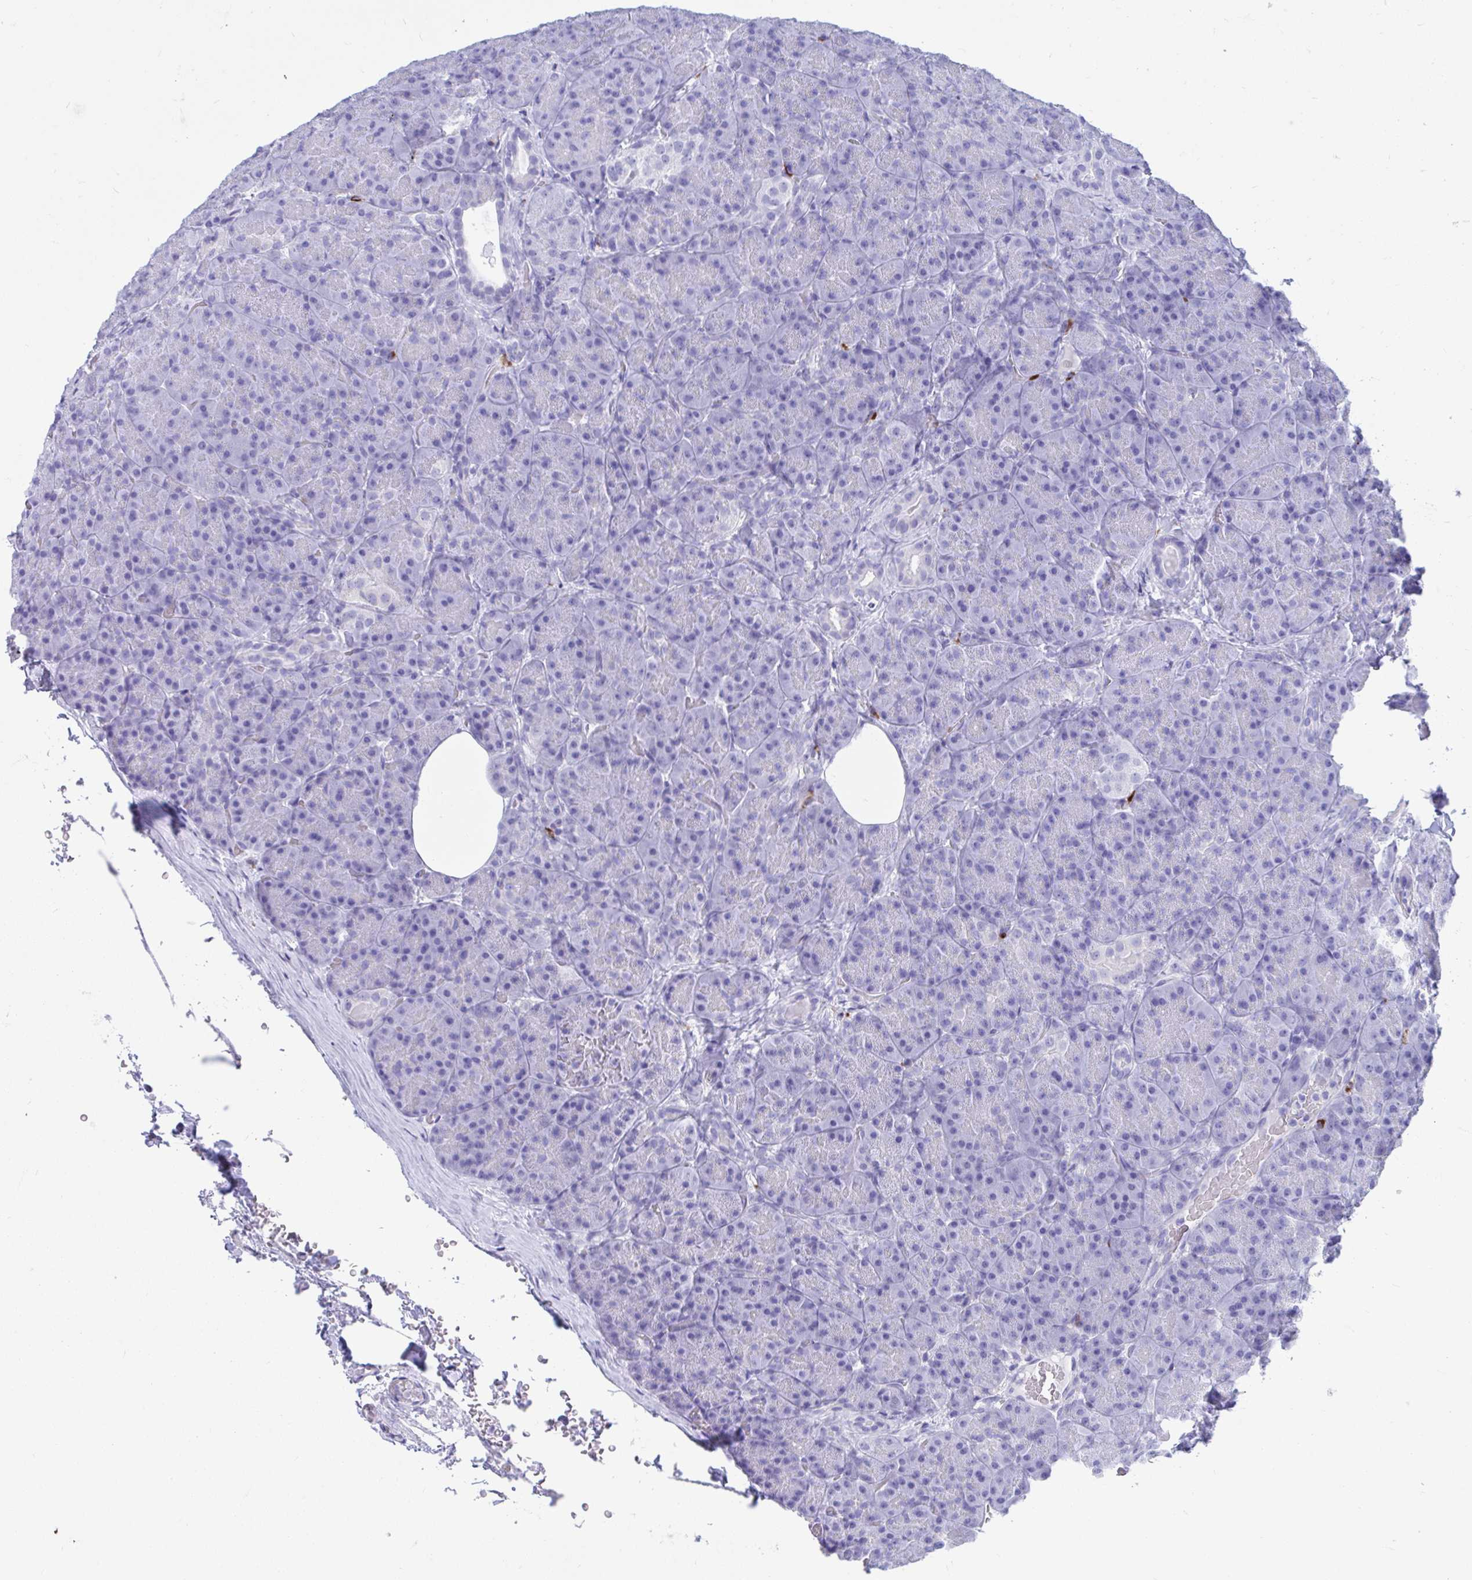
{"staining": {"intensity": "negative", "quantity": "none", "location": "none"}, "tissue": "pancreas", "cell_type": "Exocrine glandular cells", "image_type": "normal", "snomed": [{"axis": "morphology", "description": "Normal tissue, NOS"}, {"axis": "topography", "description": "Pancreas"}], "caption": "A histopathology image of human pancreas is negative for staining in exocrine glandular cells. Nuclei are stained in blue.", "gene": "SHISA8", "patient": {"sex": "male", "age": 57}}